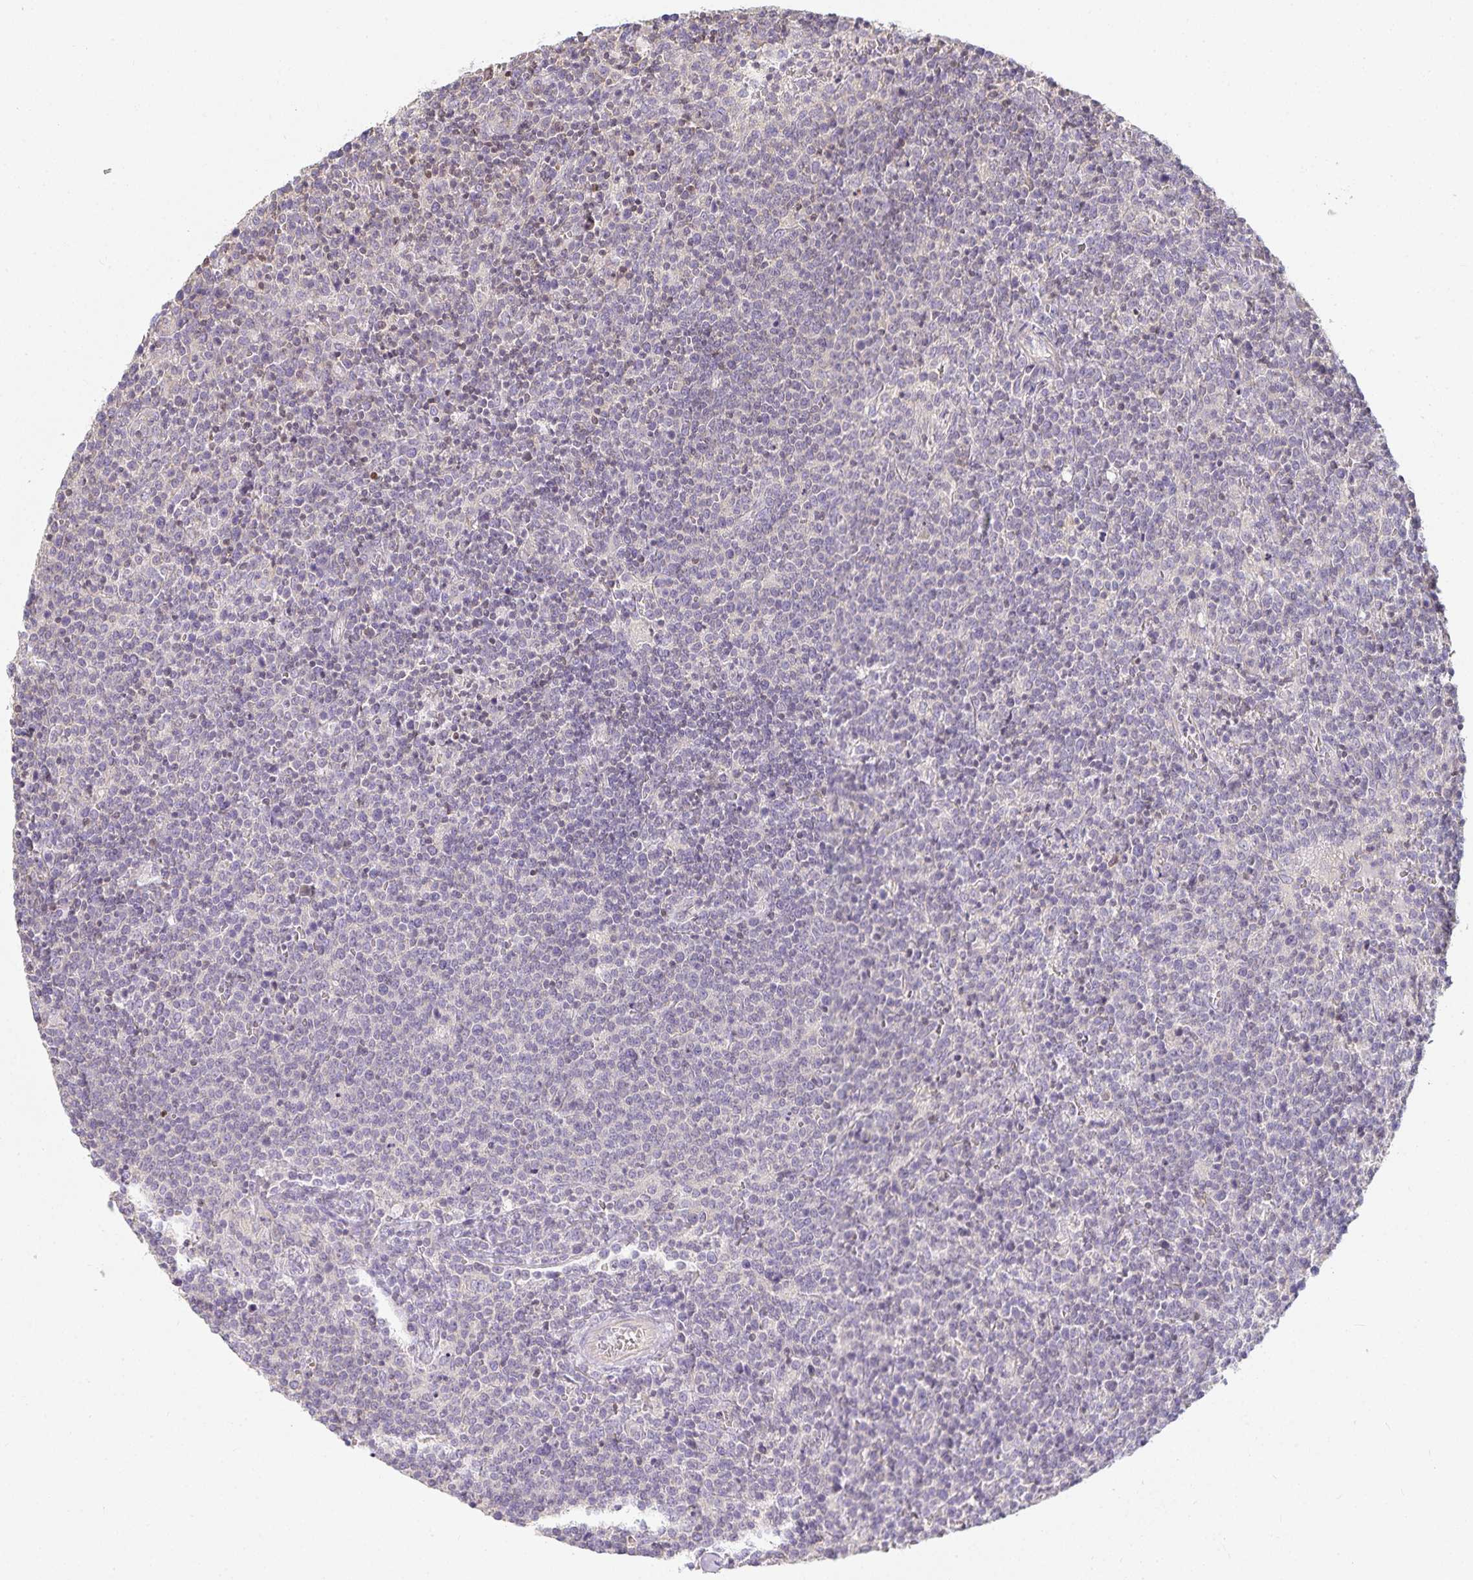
{"staining": {"intensity": "negative", "quantity": "none", "location": "none"}, "tissue": "lymphoma", "cell_type": "Tumor cells", "image_type": "cancer", "snomed": [{"axis": "morphology", "description": "Malignant lymphoma, non-Hodgkin's type, High grade"}, {"axis": "topography", "description": "Lymph node"}], "caption": "Tumor cells are negative for brown protein staining in malignant lymphoma, non-Hodgkin's type (high-grade).", "gene": "GATA3", "patient": {"sex": "male", "age": 61}}